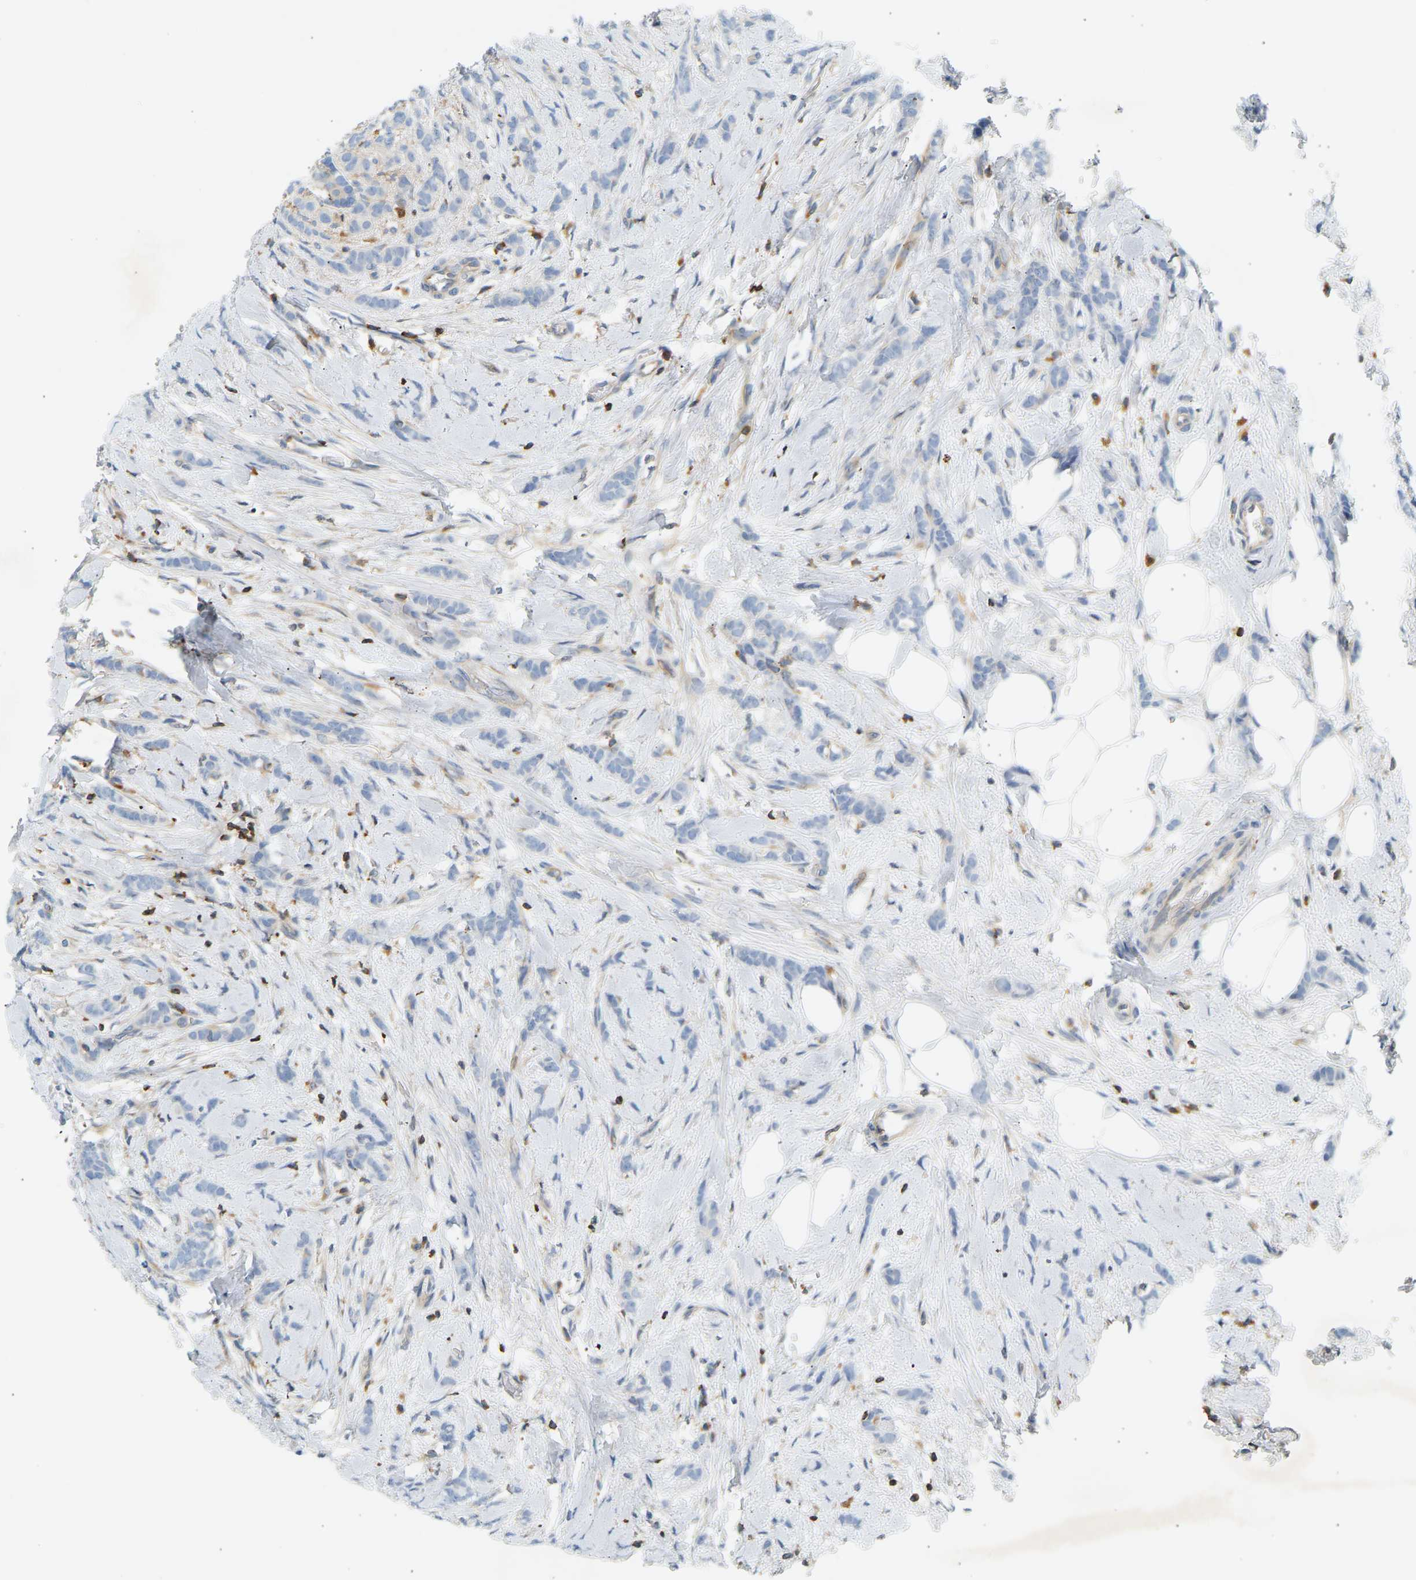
{"staining": {"intensity": "negative", "quantity": "none", "location": "none"}, "tissue": "breast cancer", "cell_type": "Tumor cells", "image_type": "cancer", "snomed": [{"axis": "morphology", "description": "Lobular carcinoma, in situ"}, {"axis": "morphology", "description": "Lobular carcinoma"}, {"axis": "topography", "description": "Breast"}], "caption": "IHC image of breast cancer stained for a protein (brown), which demonstrates no staining in tumor cells.", "gene": "FNBP1", "patient": {"sex": "female", "age": 41}}